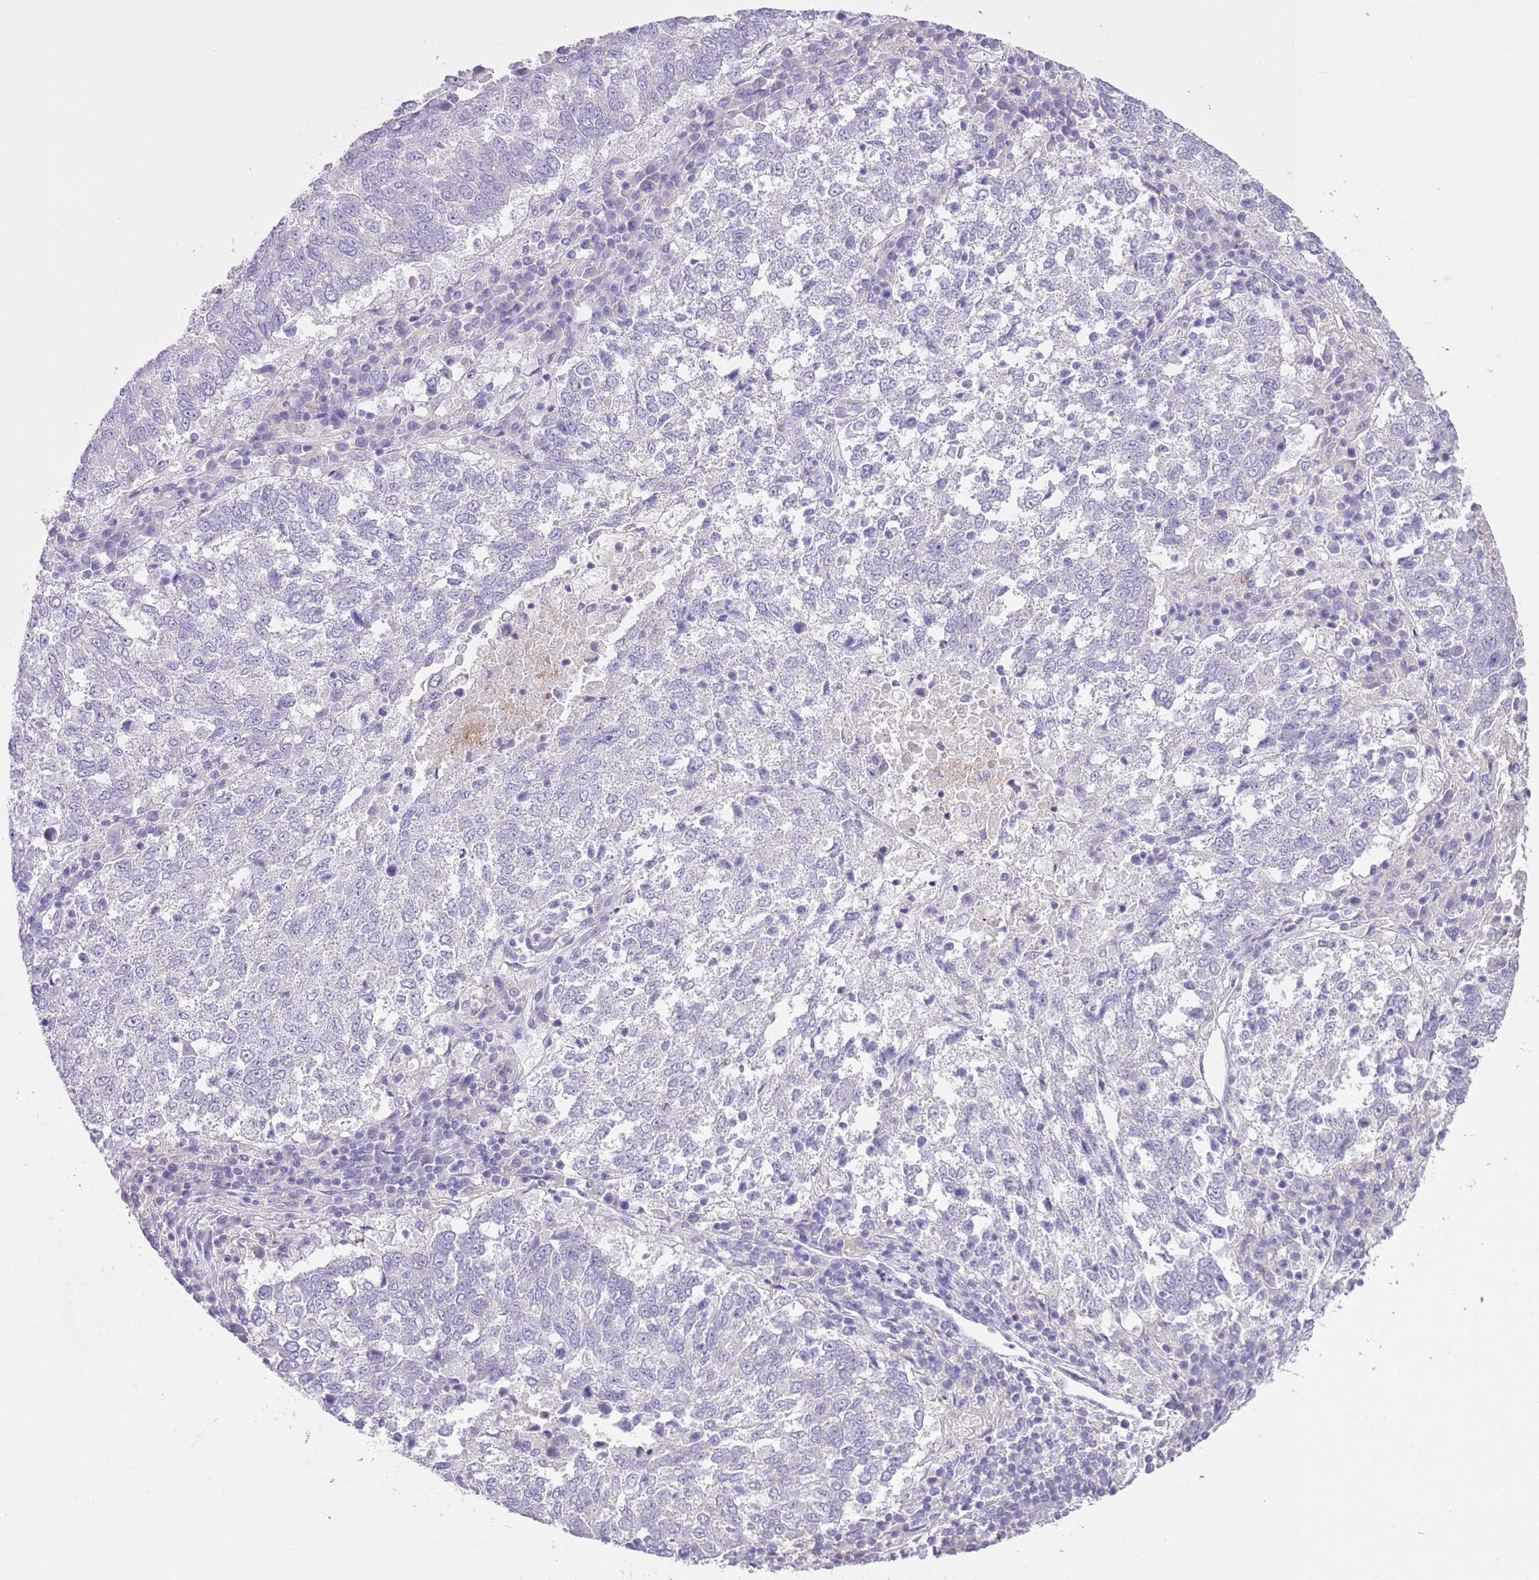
{"staining": {"intensity": "negative", "quantity": "none", "location": "none"}, "tissue": "lung cancer", "cell_type": "Tumor cells", "image_type": "cancer", "snomed": [{"axis": "morphology", "description": "Squamous cell carcinoma, NOS"}, {"axis": "topography", "description": "Lung"}], "caption": "Lung cancer (squamous cell carcinoma) was stained to show a protein in brown. There is no significant positivity in tumor cells.", "gene": "CLEC2A", "patient": {"sex": "male", "age": 73}}